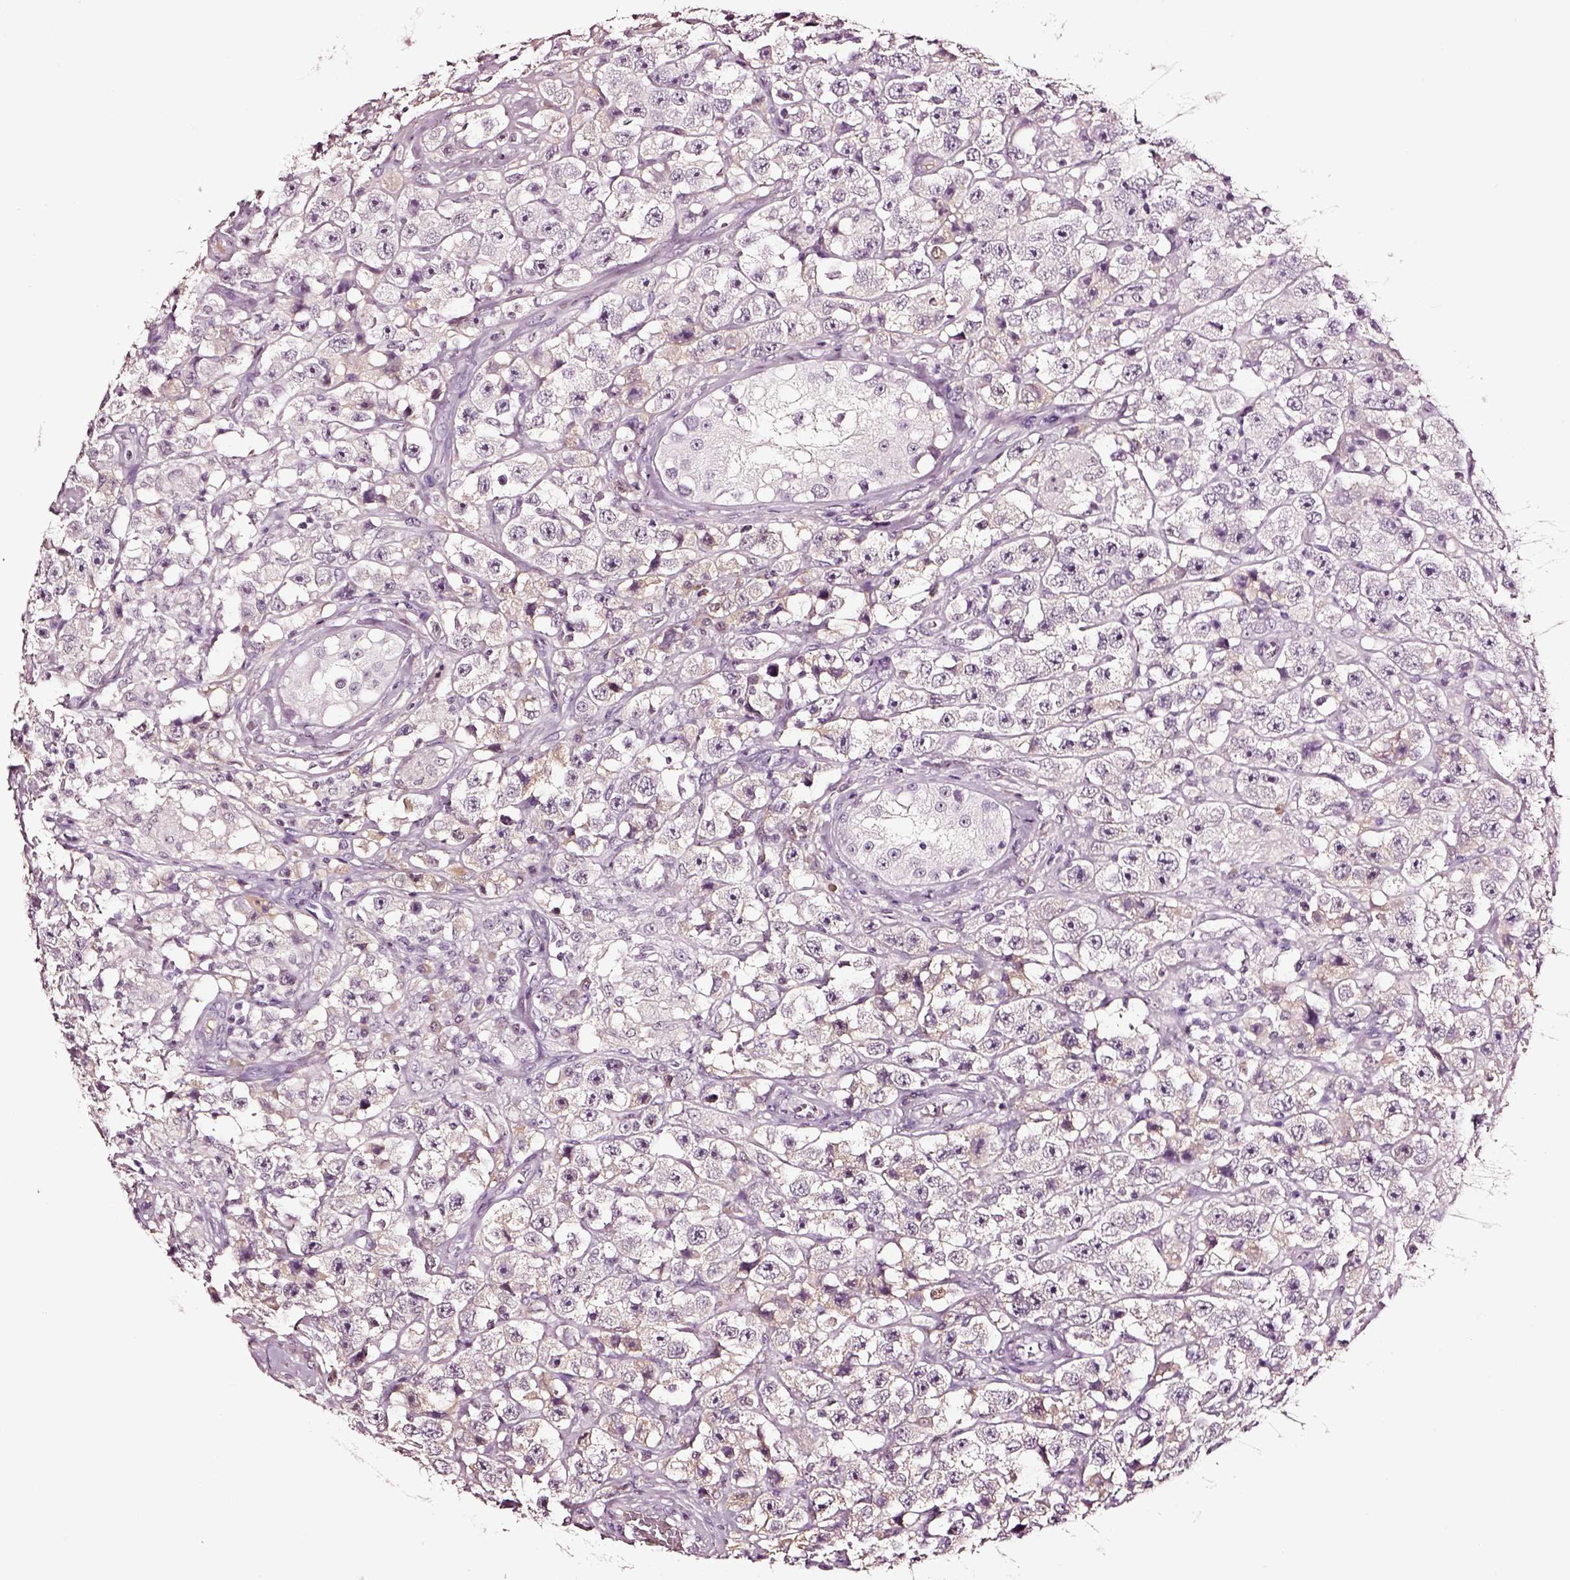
{"staining": {"intensity": "negative", "quantity": "none", "location": "none"}, "tissue": "testis cancer", "cell_type": "Tumor cells", "image_type": "cancer", "snomed": [{"axis": "morphology", "description": "Seminoma, NOS"}, {"axis": "topography", "description": "Testis"}], "caption": "Protein analysis of testis cancer (seminoma) exhibits no significant staining in tumor cells.", "gene": "SMIM17", "patient": {"sex": "male", "age": 45}}